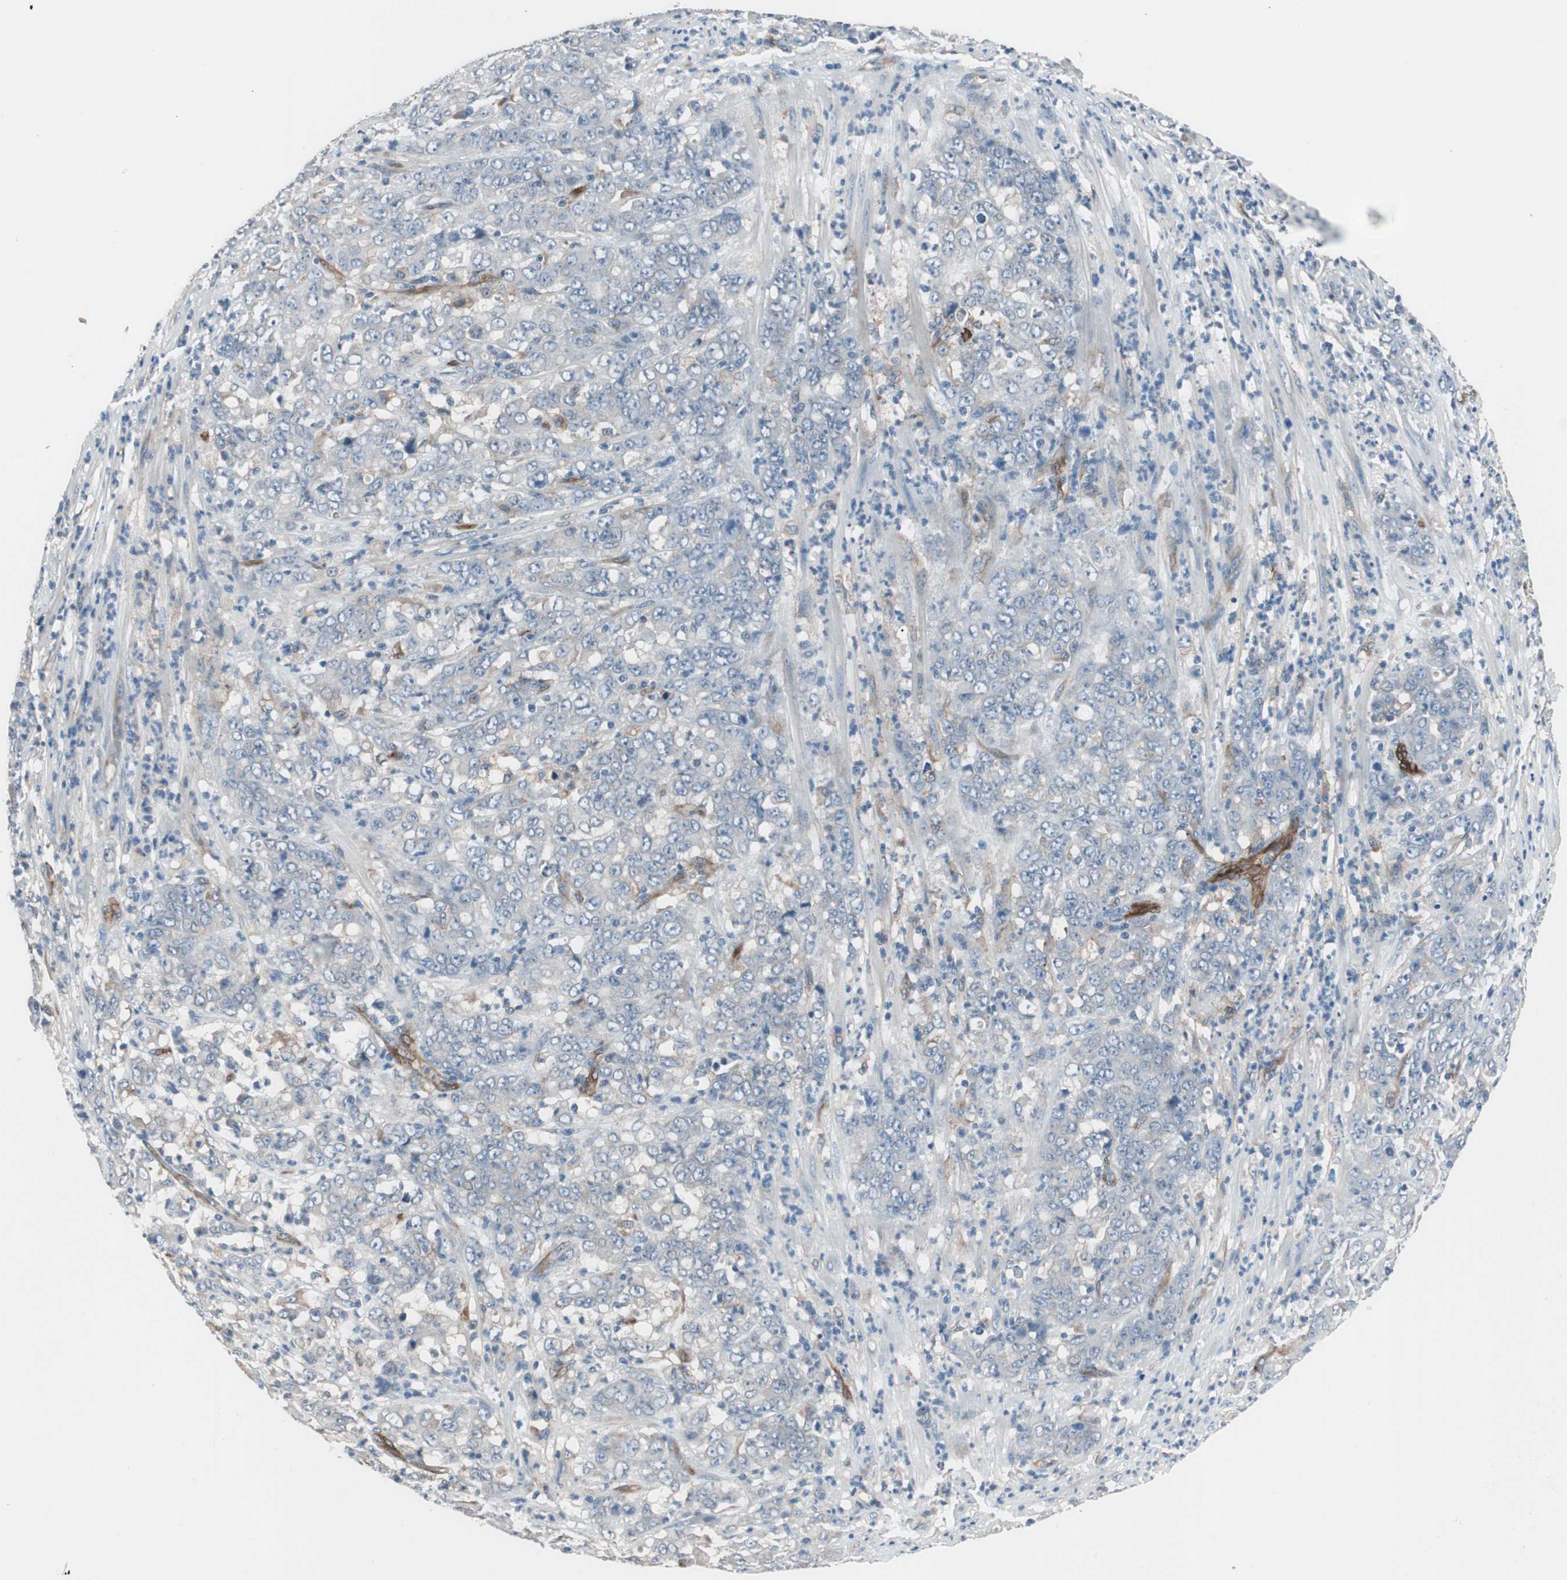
{"staining": {"intensity": "weak", "quantity": "25%-75%", "location": "cytoplasmic/membranous"}, "tissue": "stomach cancer", "cell_type": "Tumor cells", "image_type": "cancer", "snomed": [{"axis": "morphology", "description": "Adenocarcinoma, NOS"}, {"axis": "topography", "description": "Stomach, lower"}], "caption": "Brown immunohistochemical staining in stomach adenocarcinoma displays weak cytoplasmic/membranous expression in about 25%-75% of tumor cells. Using DAB (brown) and hematoxylin (blue) stains, captured at high magnification using brightfield microscopy.", "gene": "SWAP70", "patient": {"sex": "female", "age": 71}}